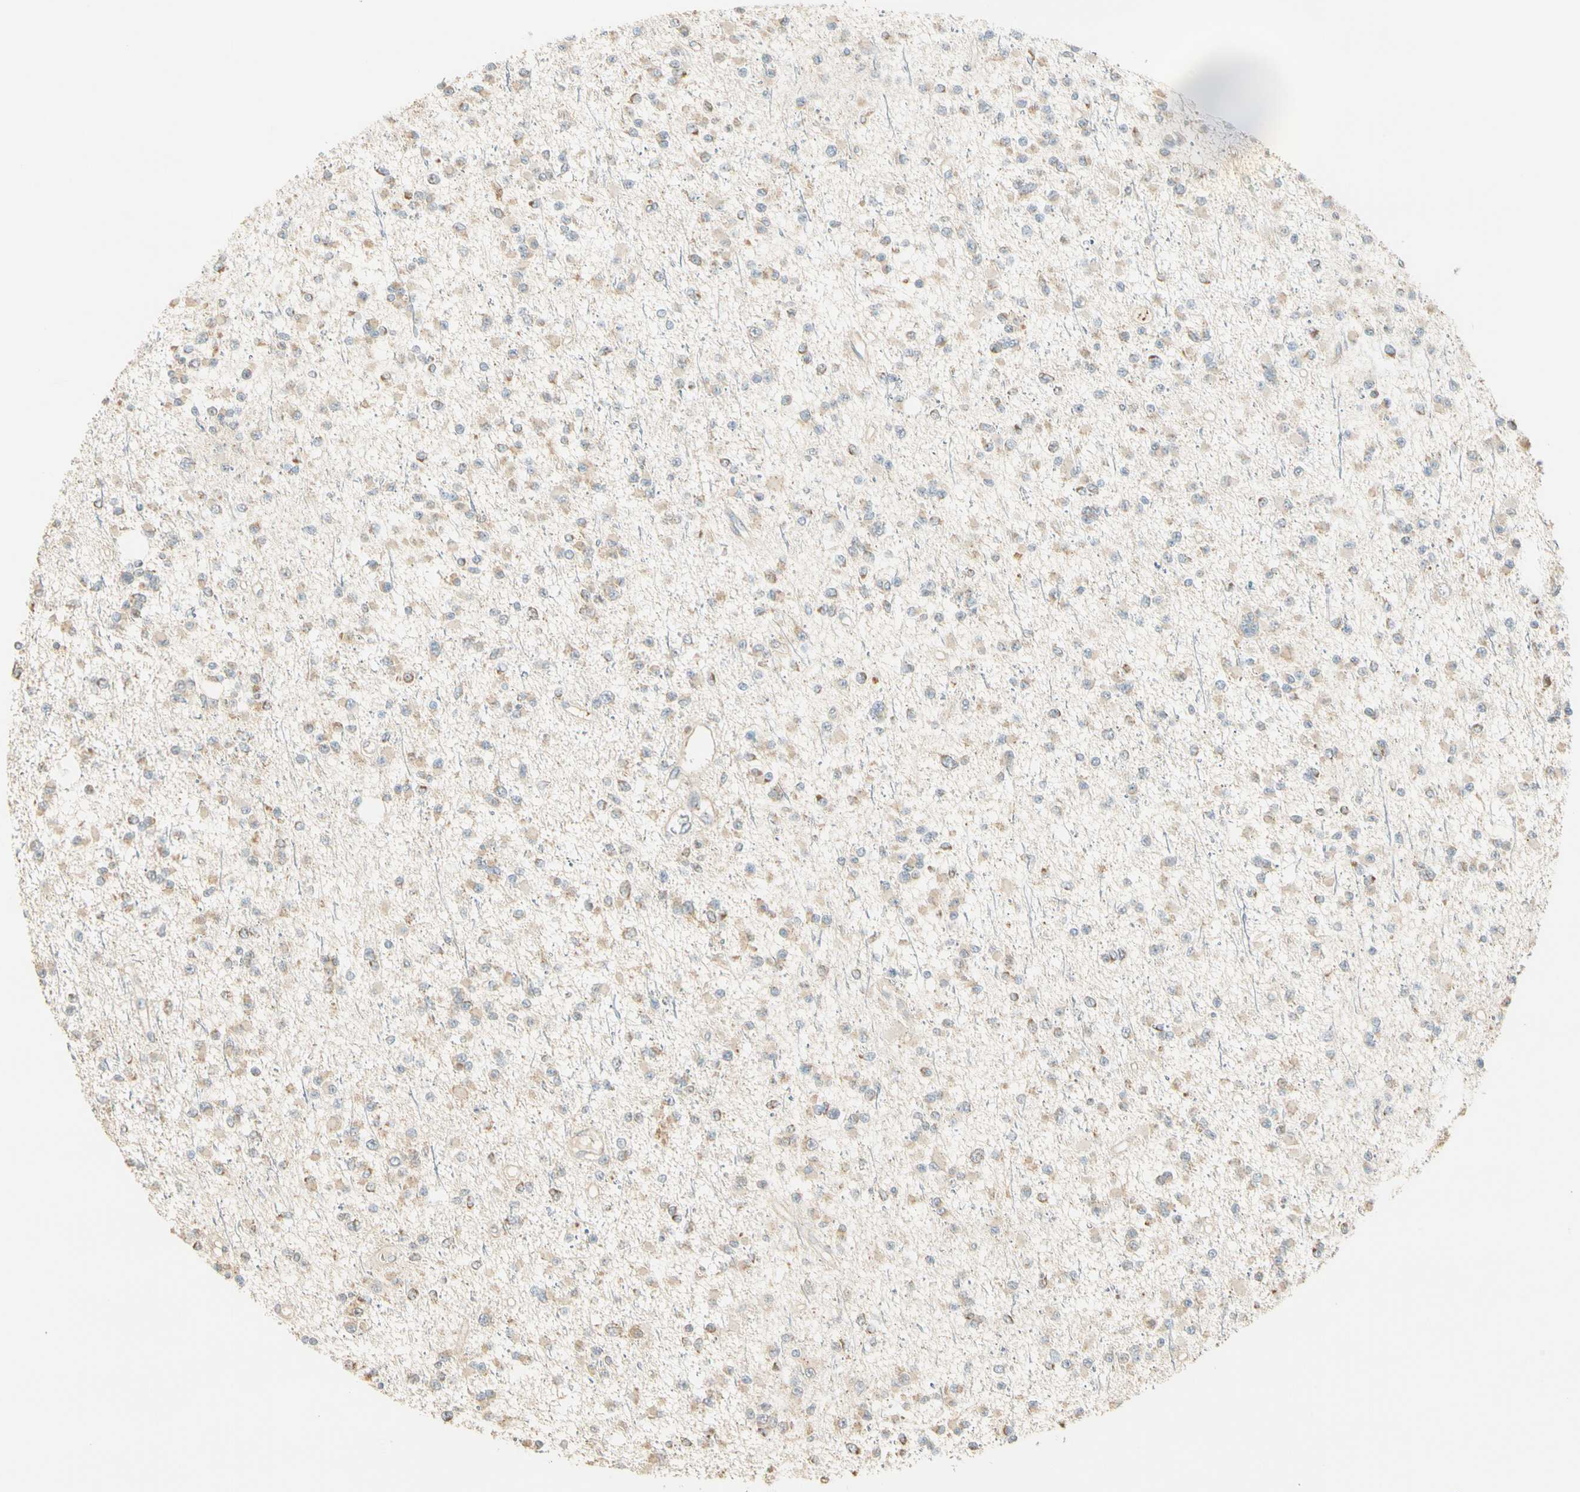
{"staining": {"intensity": "weak", "quantity": "25%-75%", "location": "cytoplasmic/membranous"}, "tissue": "glioma", "cell_type": "Tumor cells", "image_type": "cancer", "snomed": [{"axis": "morphology", "description": "Glioma, malignant, Low grade"}, {"axis": "topography", "description": "Brain"}], "caption": "A photomicrograph of glioma stained for a protein demonstrates weak cytoplasmic/membranous brown staining in tumor cells.", "gene": "RAD18", "patient": {"sex": "female", "age": 22}}